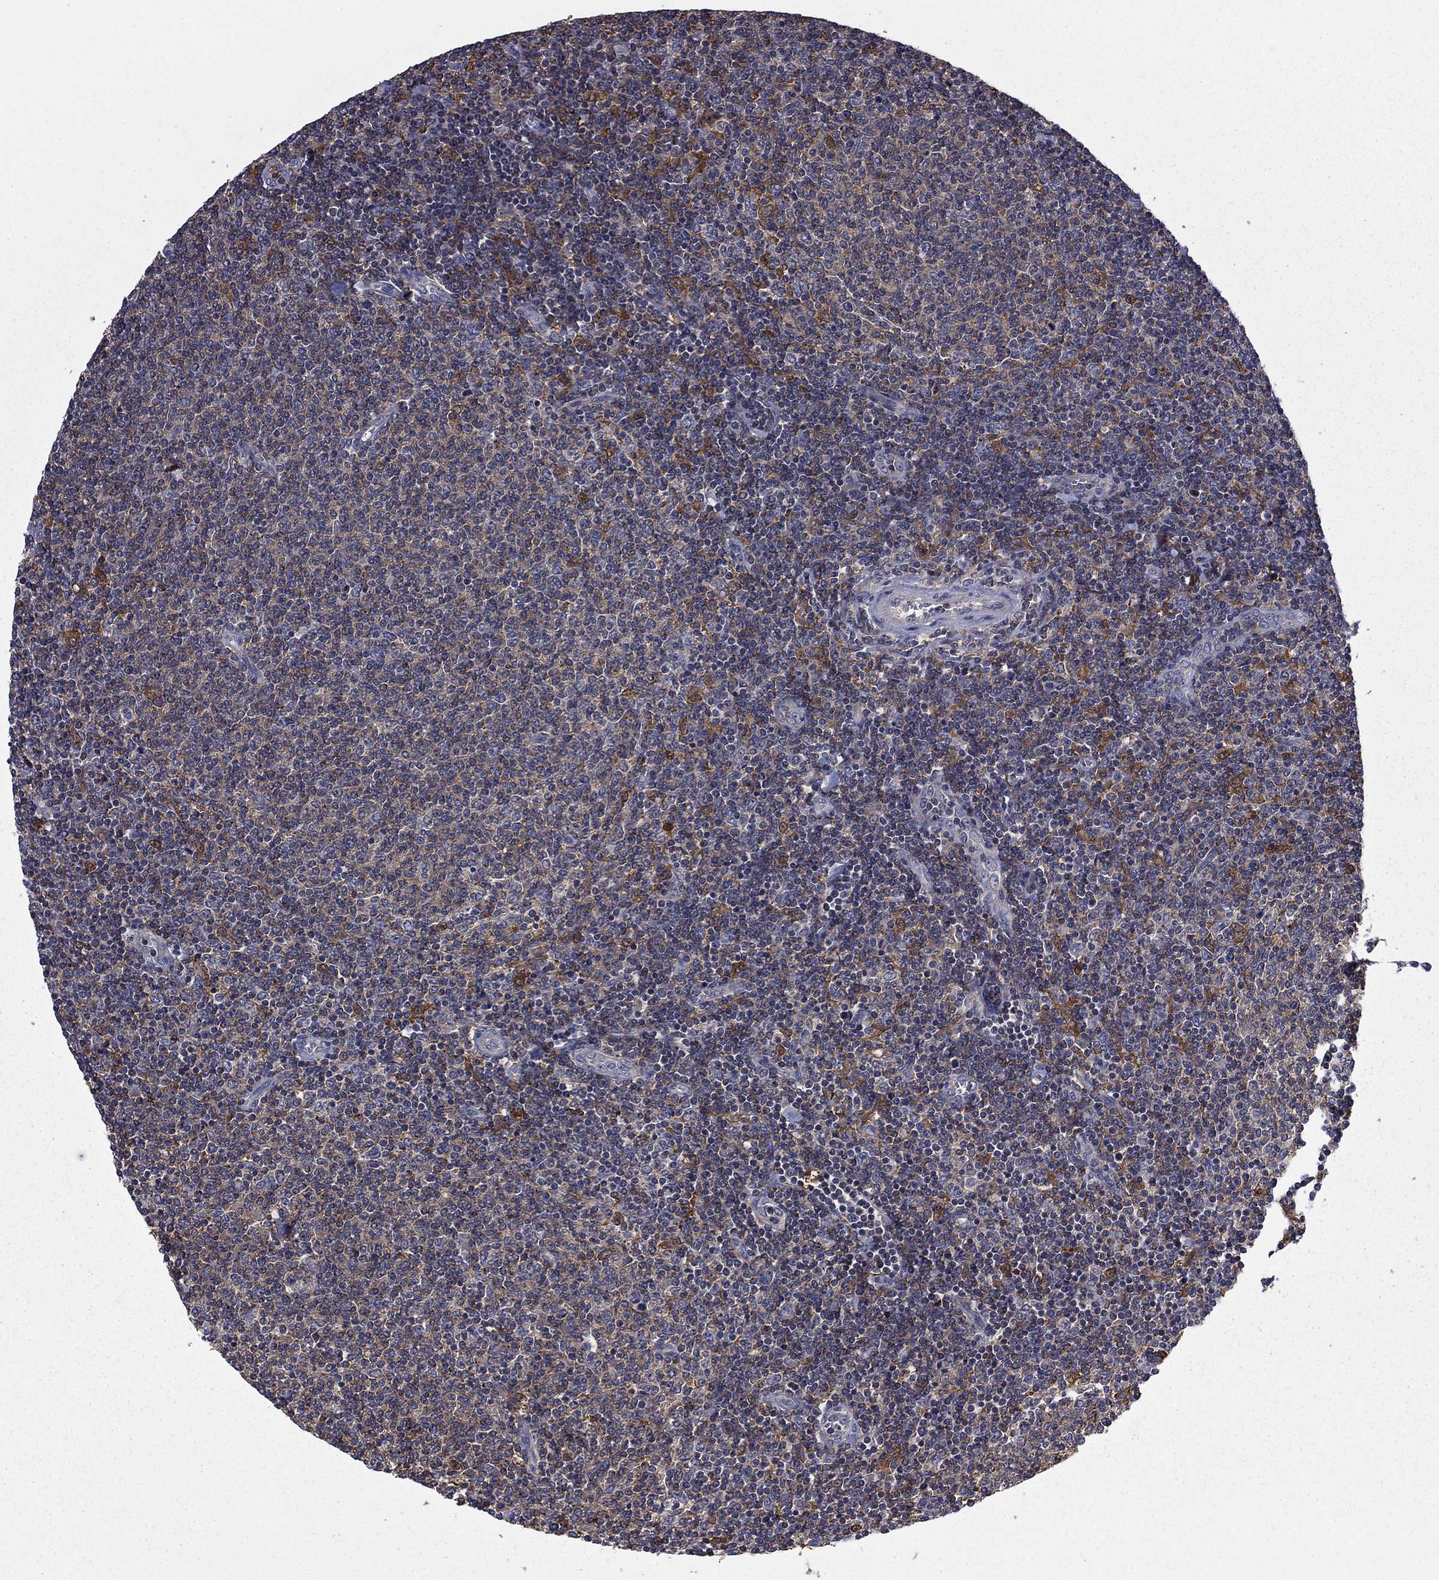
{"staining": {"intensity": "strong", "quantity": "<25%", "location": "cytoplasmic/membranous"}, "tissue": "lymphoma", "cell_type": "Tumor cells", "image_type": "cancer", "snomed": [{"axis": "morphology", "description": "Malignant lymphoma, non-Hodgkin's type, Low grade"}, {"axis": "topography", "description": "Lymph node"}], "caption": "Tumor cells display strong cytoplasmic/membranous staining in approximately <25% of cells in low-grade malignant lymphoma, non-Hodgkin's type.", "gene": "CEACAM7", "patient": {"sex": "male", "age": 52}}